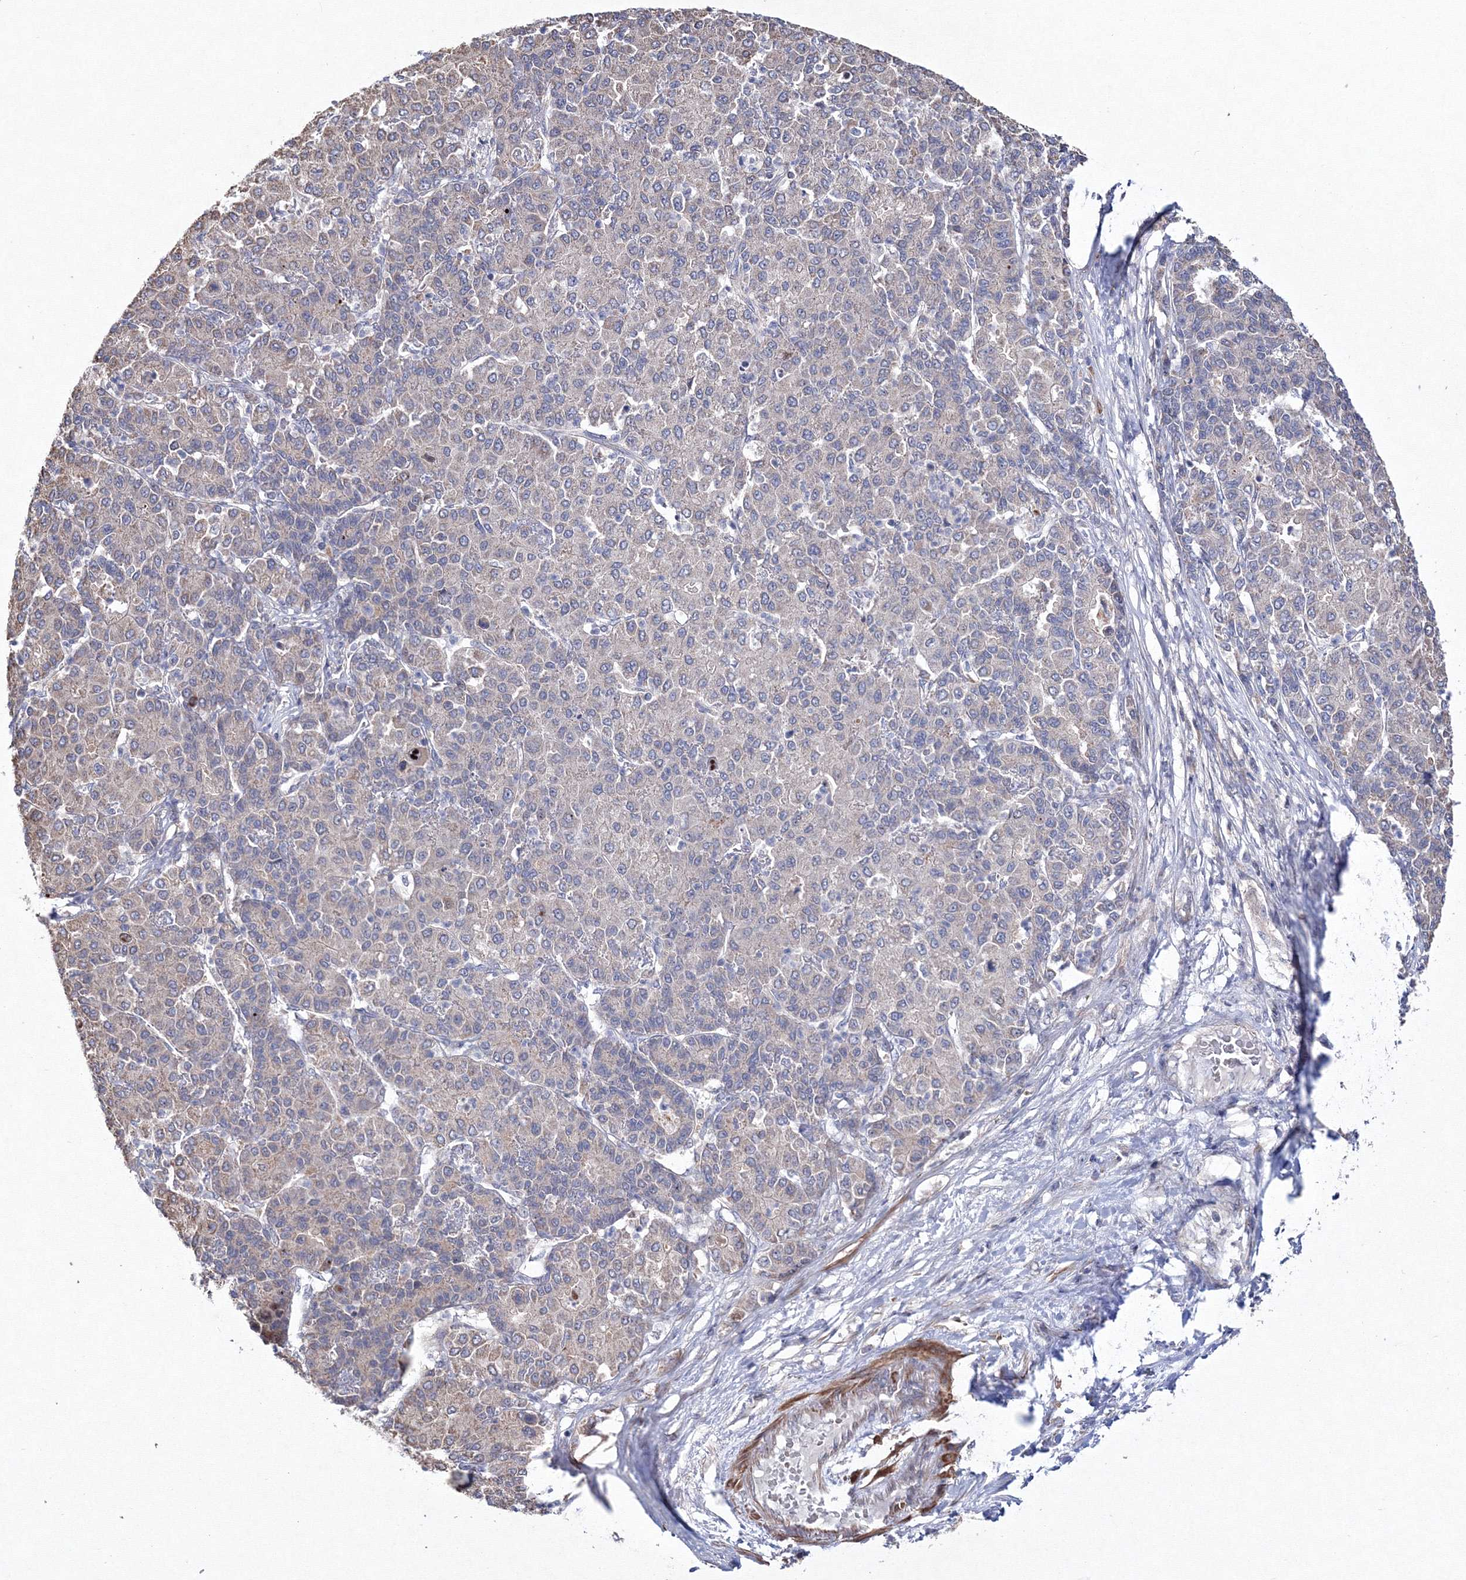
{"staining": {"intensity": "negative", "quantity": "none", "location": "none"}, "tissue": "liver cancer", "cell_type": "Tumor cells", "image_type": "cancer", "snomed": [{"axis": "morphology", "description": "Carcinoma, Hepatocellular, NOS"}, {"axis": "topography", "description": "Liver"}], "caption": "Protein analysis of liver cancer demonstrates no significant expression in tumor cells.", "gene": "PPP2R2B", "patient": {"sex": "male", "age": 65}}